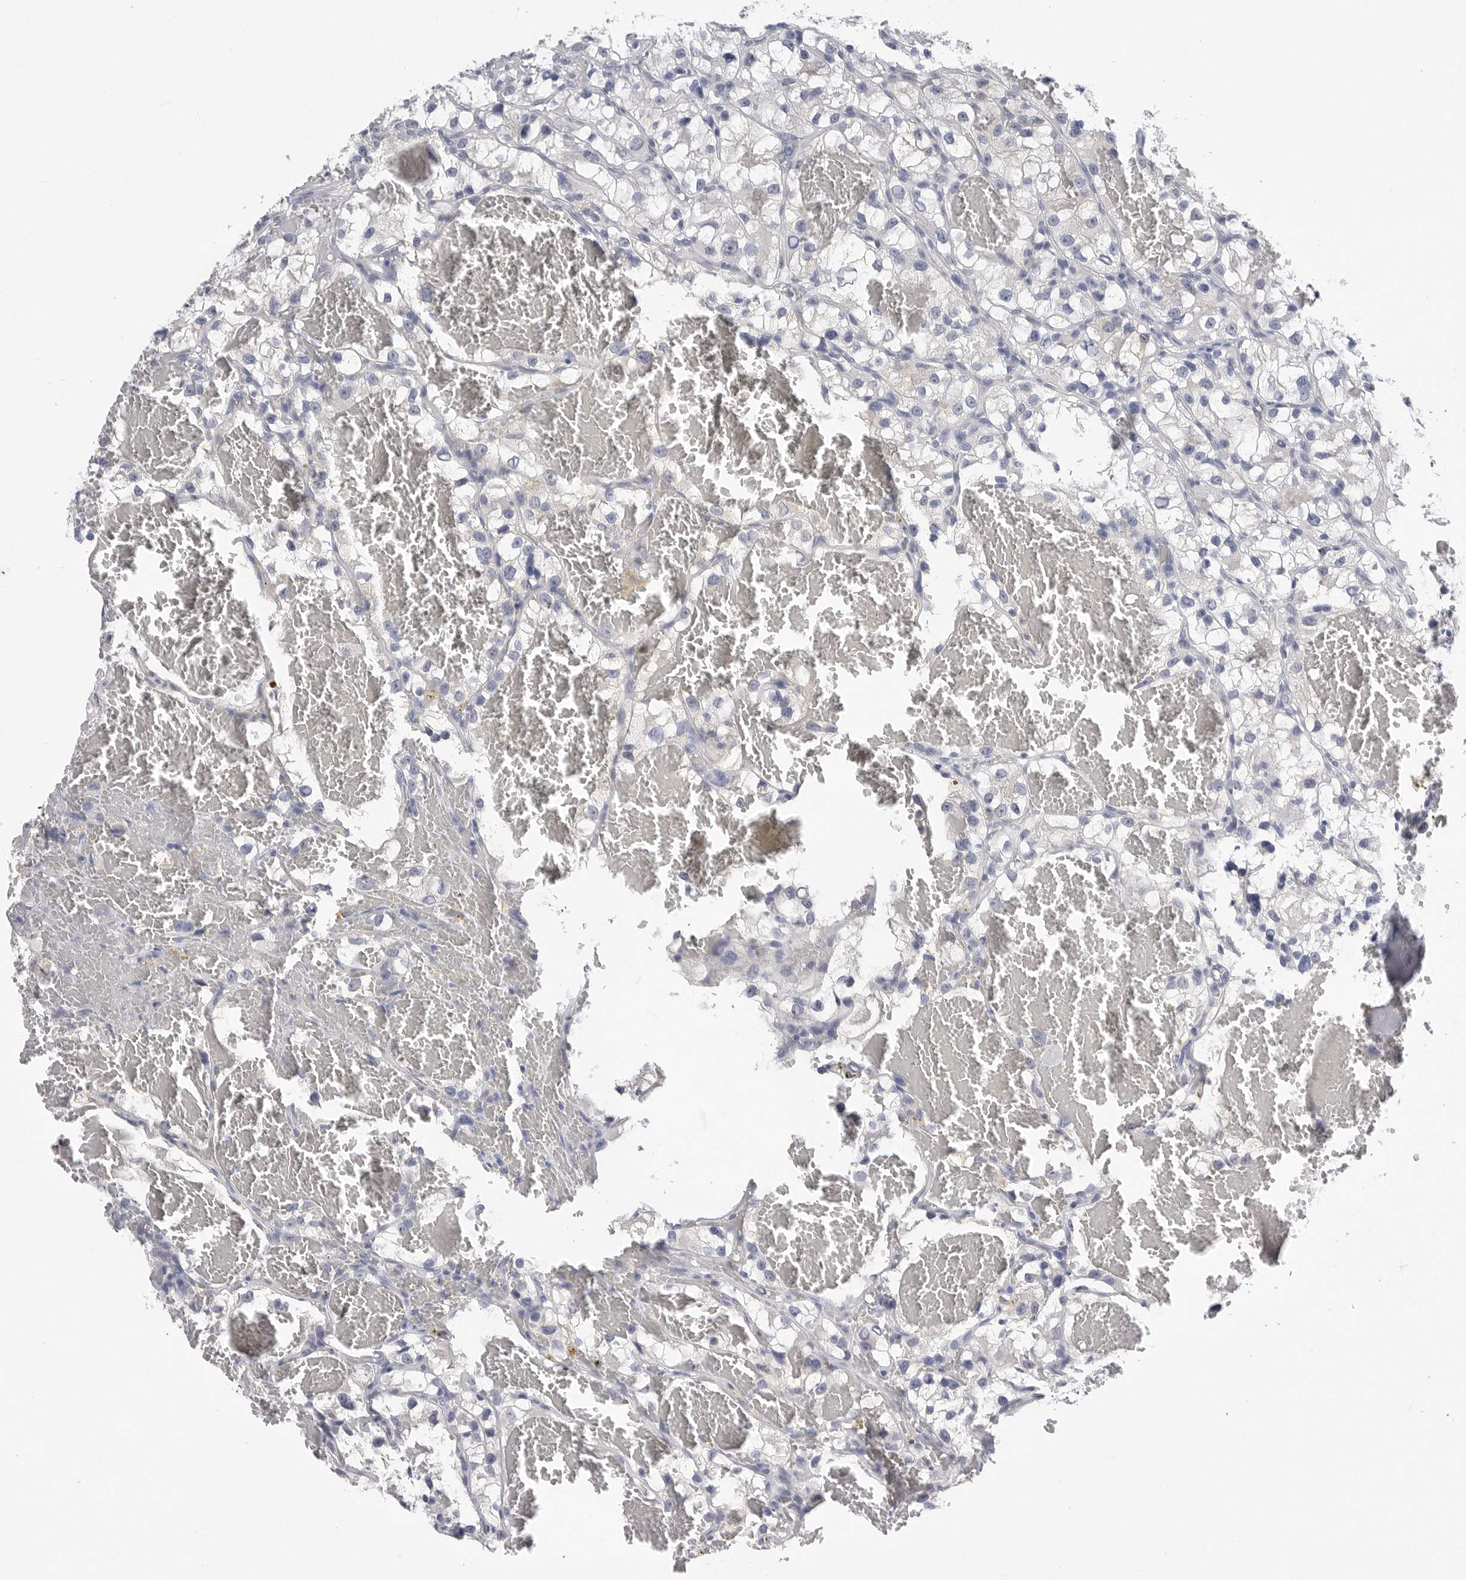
{"staining": {"intensity": "negative", "quantity": "none", "location": "none"}, "tissue": "renal cancer", "cell_type": "Tumor cells", "image_type": "cancer", "snomed": [{"axis": "morphology", "description": "Adenocarcinoma, NOS"}, {"axis": "topography", "description": "Kidney"}], "caption": "Immunohistochemistry micrograph of neoplastic tissue: adenocarcinoma (renal) stained with DAB (3,3'-diaminobenzidine) exhibits no significant protein staining in tumor cells. (DAB (3,3'-diaminobenzidine) immunohistochemistry with hematoxylin counter stain).", "gene": "FABP6", "patient": {"sex": "female", "age": 57}}